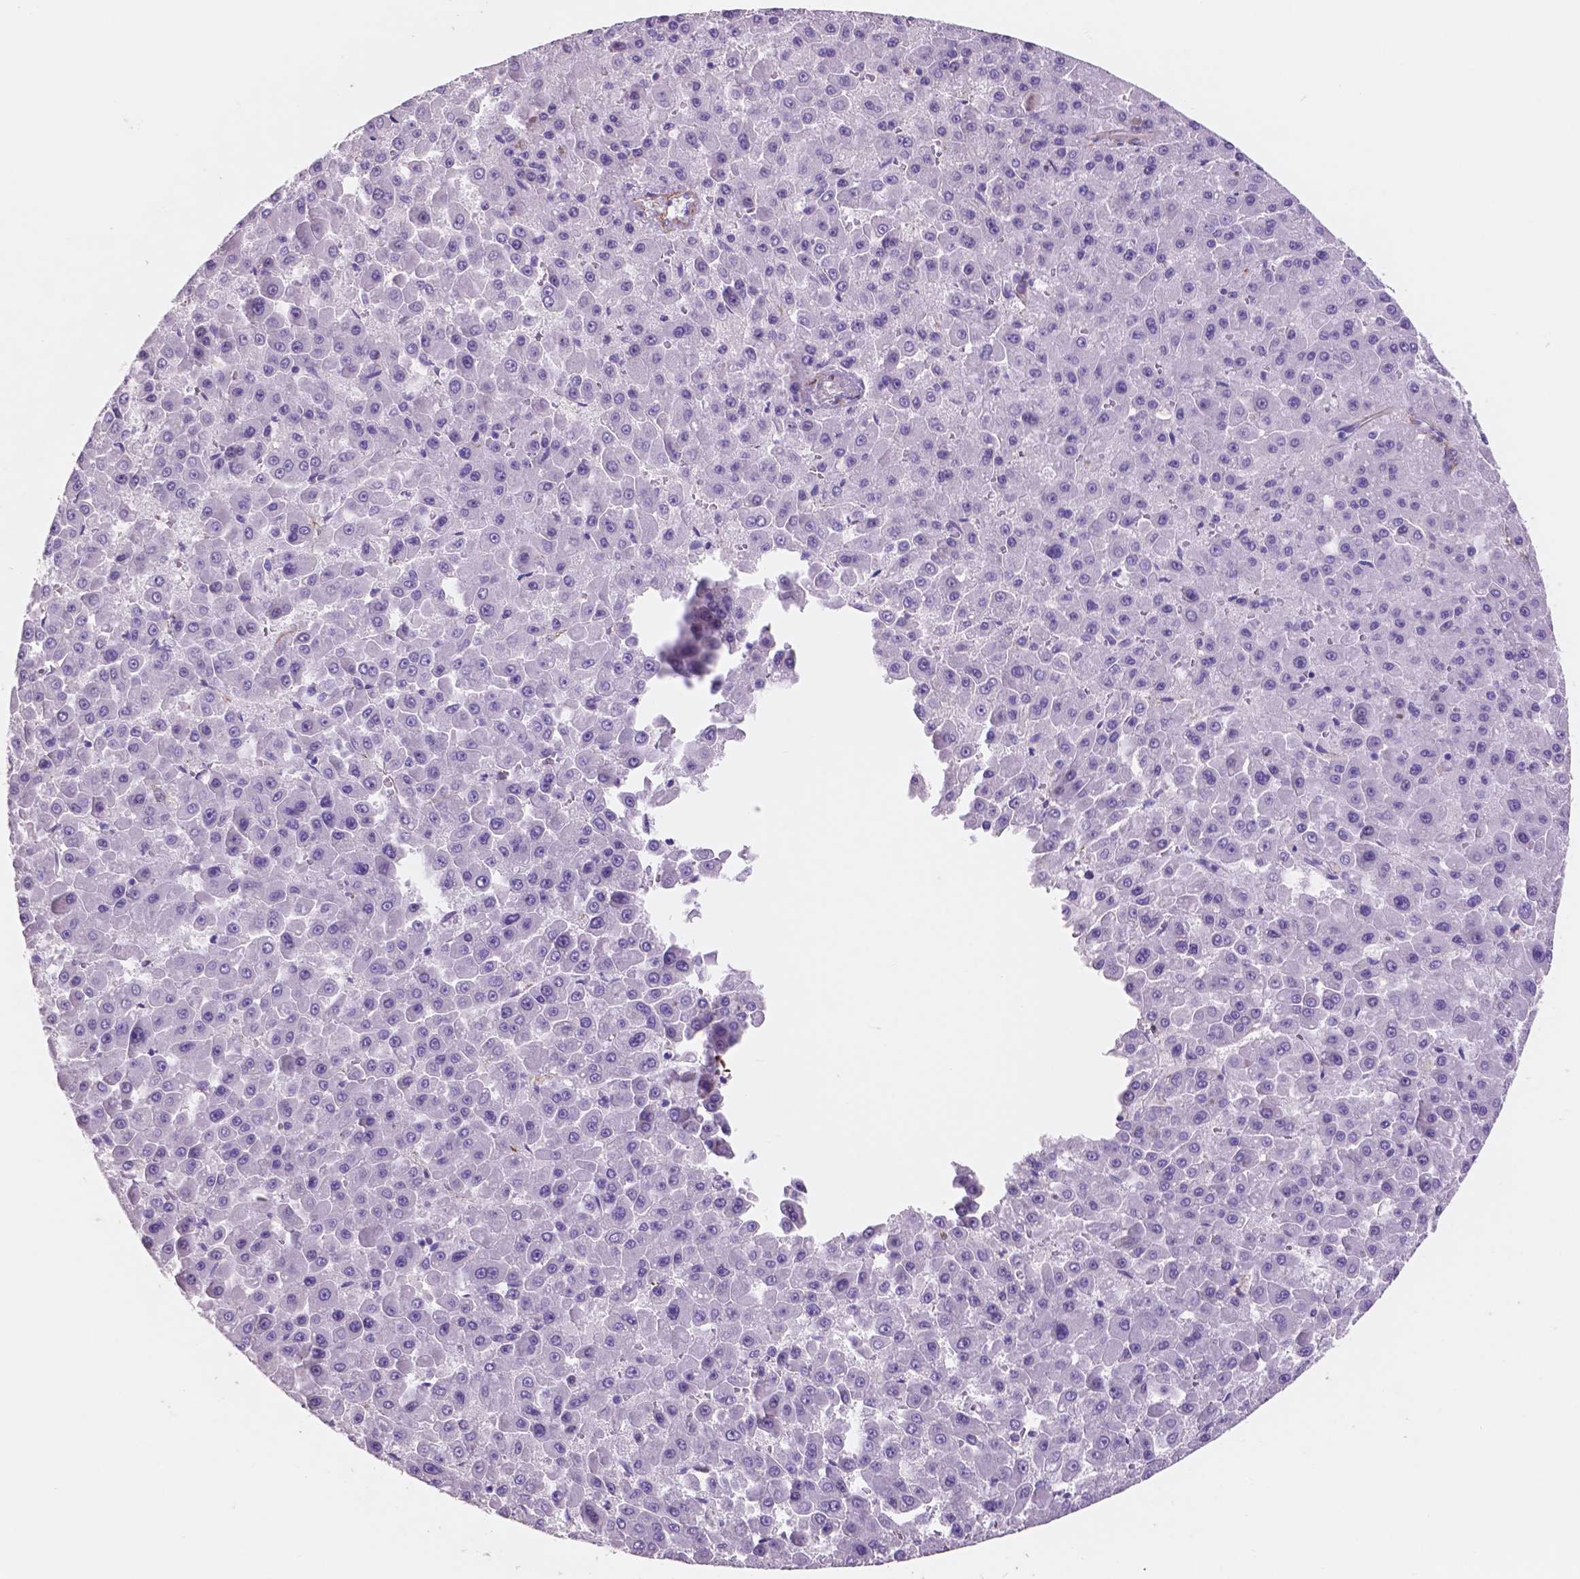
{"staining": {"intensity": "negative", "quantity": "none", "location": "none"}, "tissue": "liver cancer", "cell_type": "Tumor cells", "image_type": "cancer", "snomed": [{"axis": "morphology", "description": "Carcinoma, Hepatocellular, NOS"}, {"axis": "topography", "description": "Liver"}], "caption": "A high-resolution photomicrograph shows IHC staining of liver cancer (hepatocellular carcinoma), which shows no significant expression in tumor cells.", "gene": "TOR2A", "patient": {"sex": "male", "age": 78}}